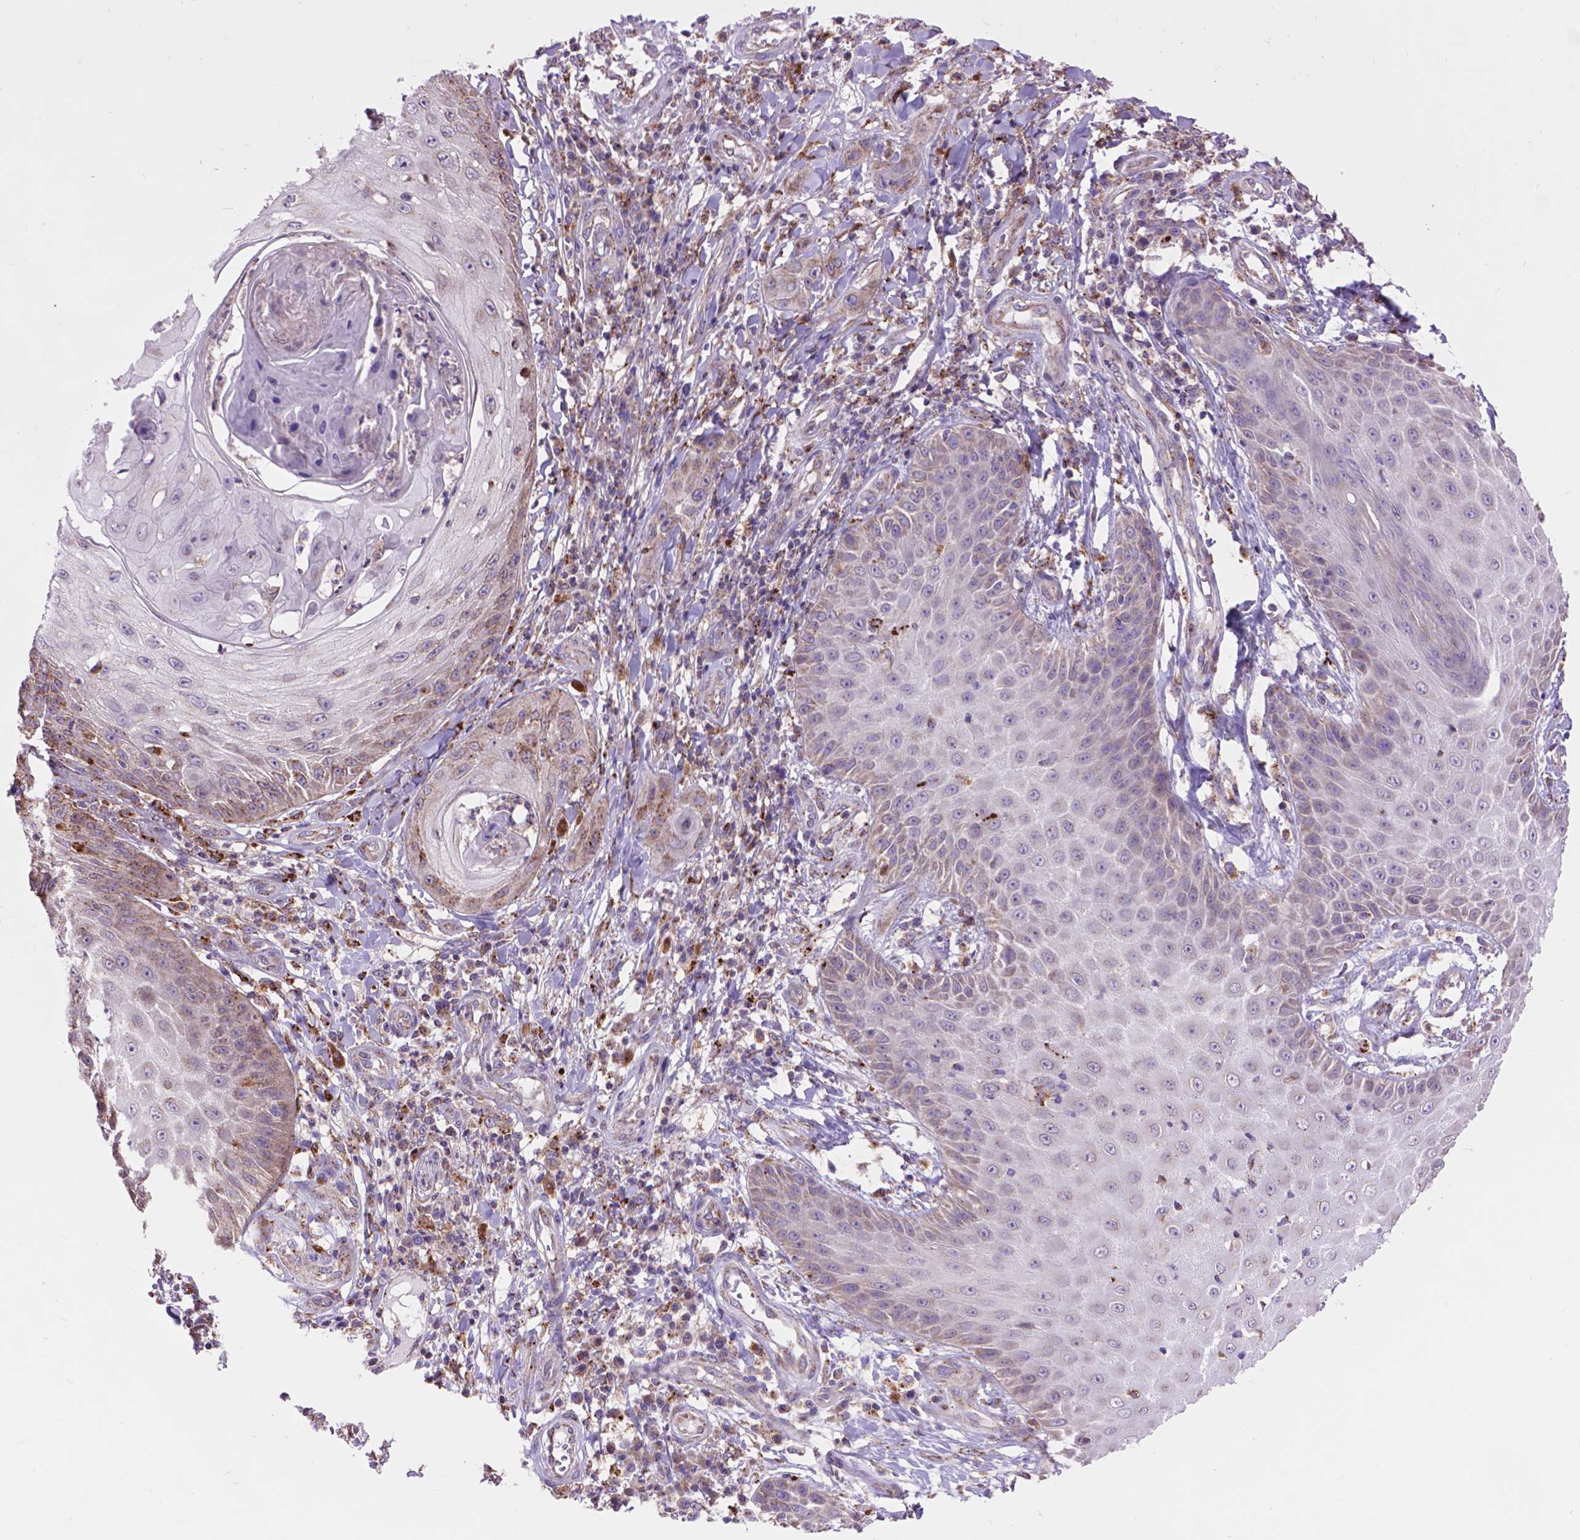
{"staining": {"intensity": "moderate", "quantity": "<25%", "location": "cytoplasmic/membranous"}, "tissue": "skin cancer", "cell_type": "Tumor cells", "image_type": "cancer", "snomed": [{"axis": "morphology", "description": "Squamous cell carcinoma, NOS"}, {"axis": "topography", "description": "Skin"}], "caption": "Skin cancer (squamous cell carcinoma) was stained to show a protein in brown. There is low levels of moderate cytoplasmic/membranous positivity in about <25% of tumor cells. (Stains: DAB (3,3'-diaminobenzidine) in brown, nuclei in blue, Microscopy: brightfield microscopy at high magnification).", "gene": "GLB1", "patient": {"sex": "male", "age": 70}}